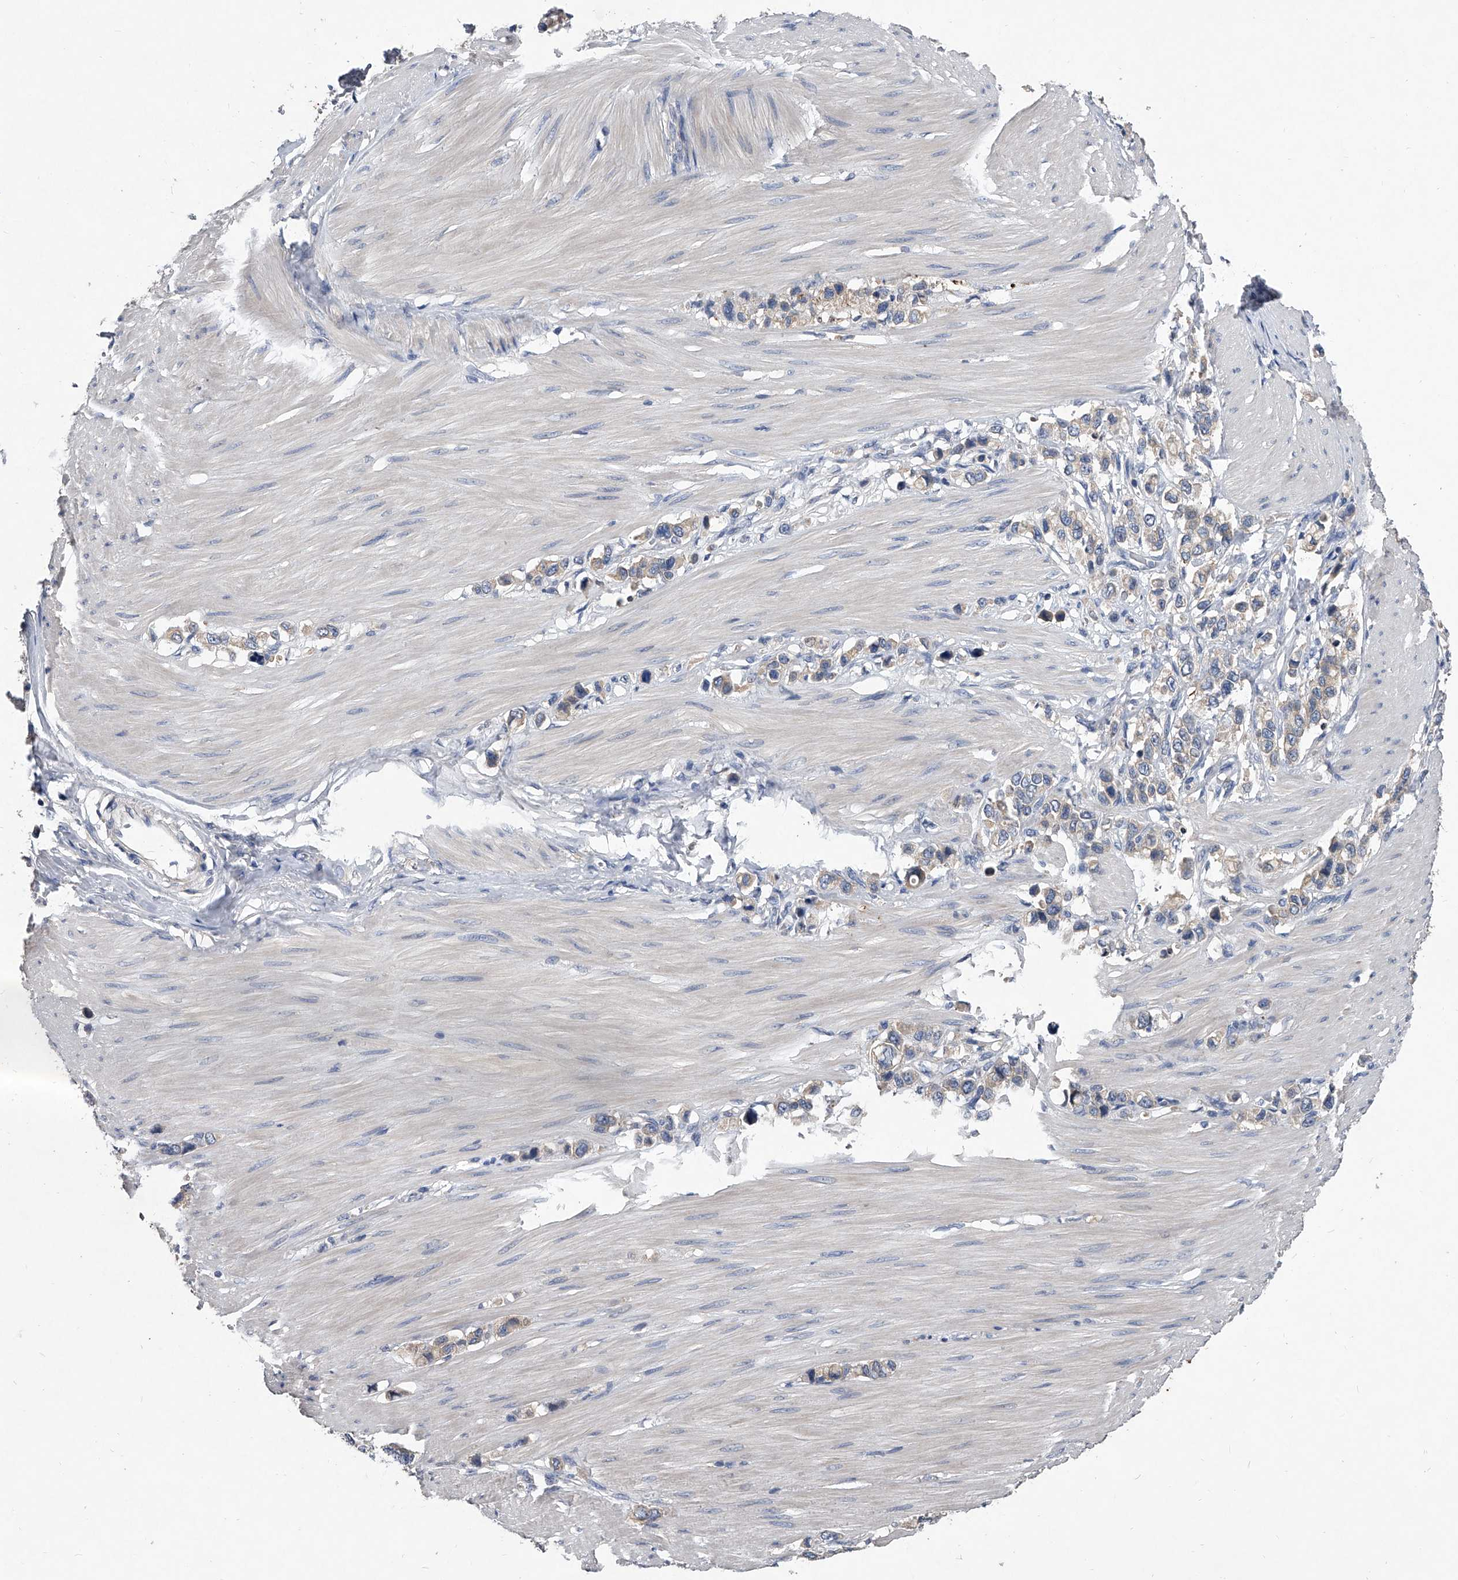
{"staining": {"intensity": "negative", "quantity": "none", "location": "none"}, "tissue": "stomach cancer", "cell_type": "Tumor cells", "image_type": "cancer", "snomed": [{"axis": "morphology", "description": "Adenocarcinoma, NOS"}, {"axis": "topography", "description": "Stomach"}], "caption": "There is no significant staining in tumor cells of stomach adenocarcinoma.", "gene": "C5", "patient": {"sex": "female", "age": 65}}